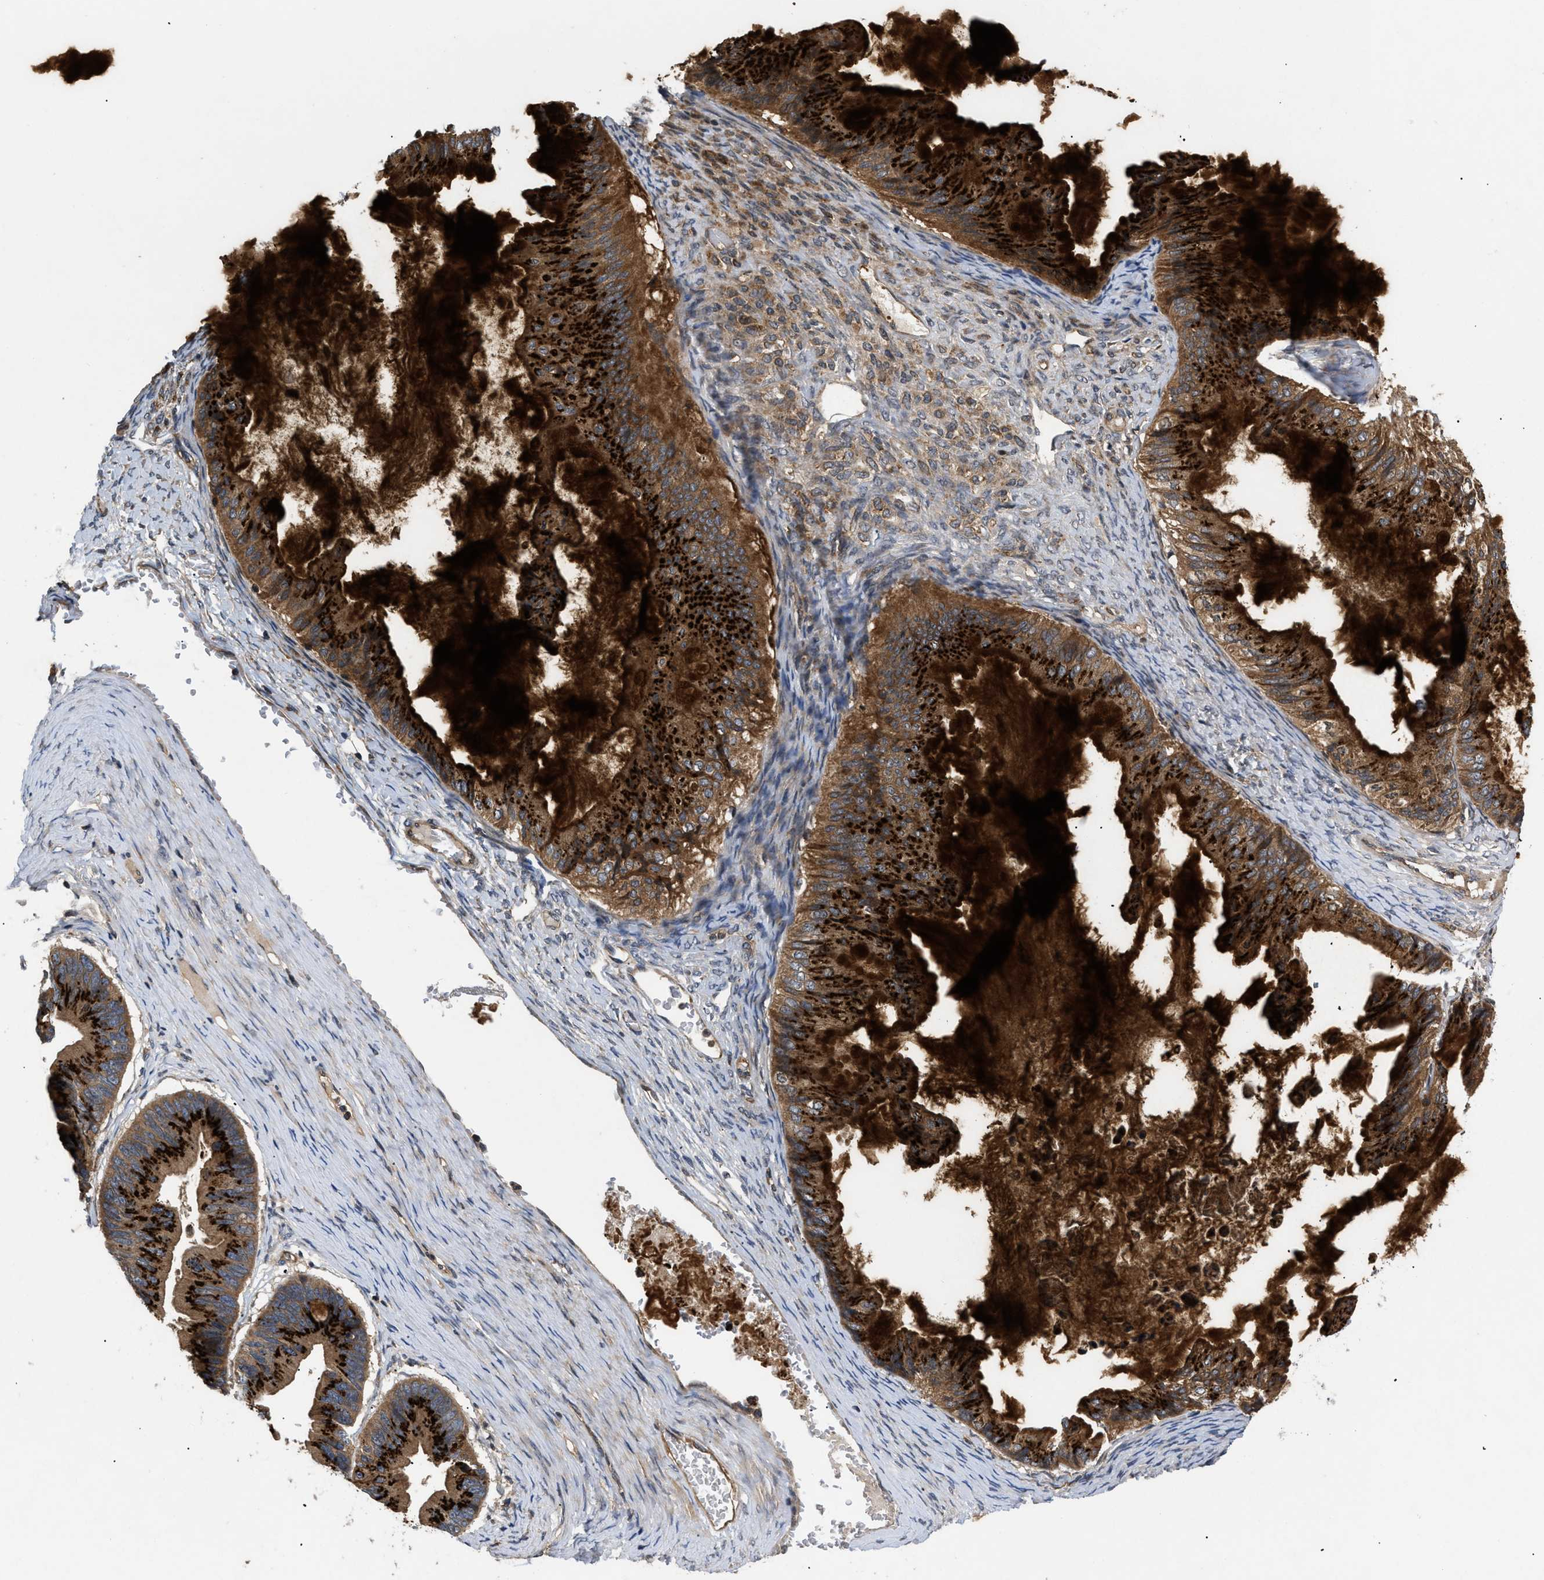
{"staining": {"intensity": "strong", "quantity": ">75%", "location": "cytoplasmic/membranous"}, "tissue": "ovarian cancer", "cell_type": "Tumor cells", "image_type": "cancer", "snomed": [{"axis": "morphology", "description": "Cystadenocarcinoma, mucinous, NOS"}, {"axis": "topography", "description": "Ovary"}], "caption": "Ovarian mucinous cystadenocarcinoma was stained to show a protein in brown. There is high levels of strong cytoplasmic/membranous expression in about >75% of tumor cells. The staining was performed using DAB (3,3'-diaminobenzidine), with brown indicating positive protein expression. Nuclei are stained blue with hematoxylin.", "gene": "HMGCR", "patient": {"sex": "female", "age": 61}}